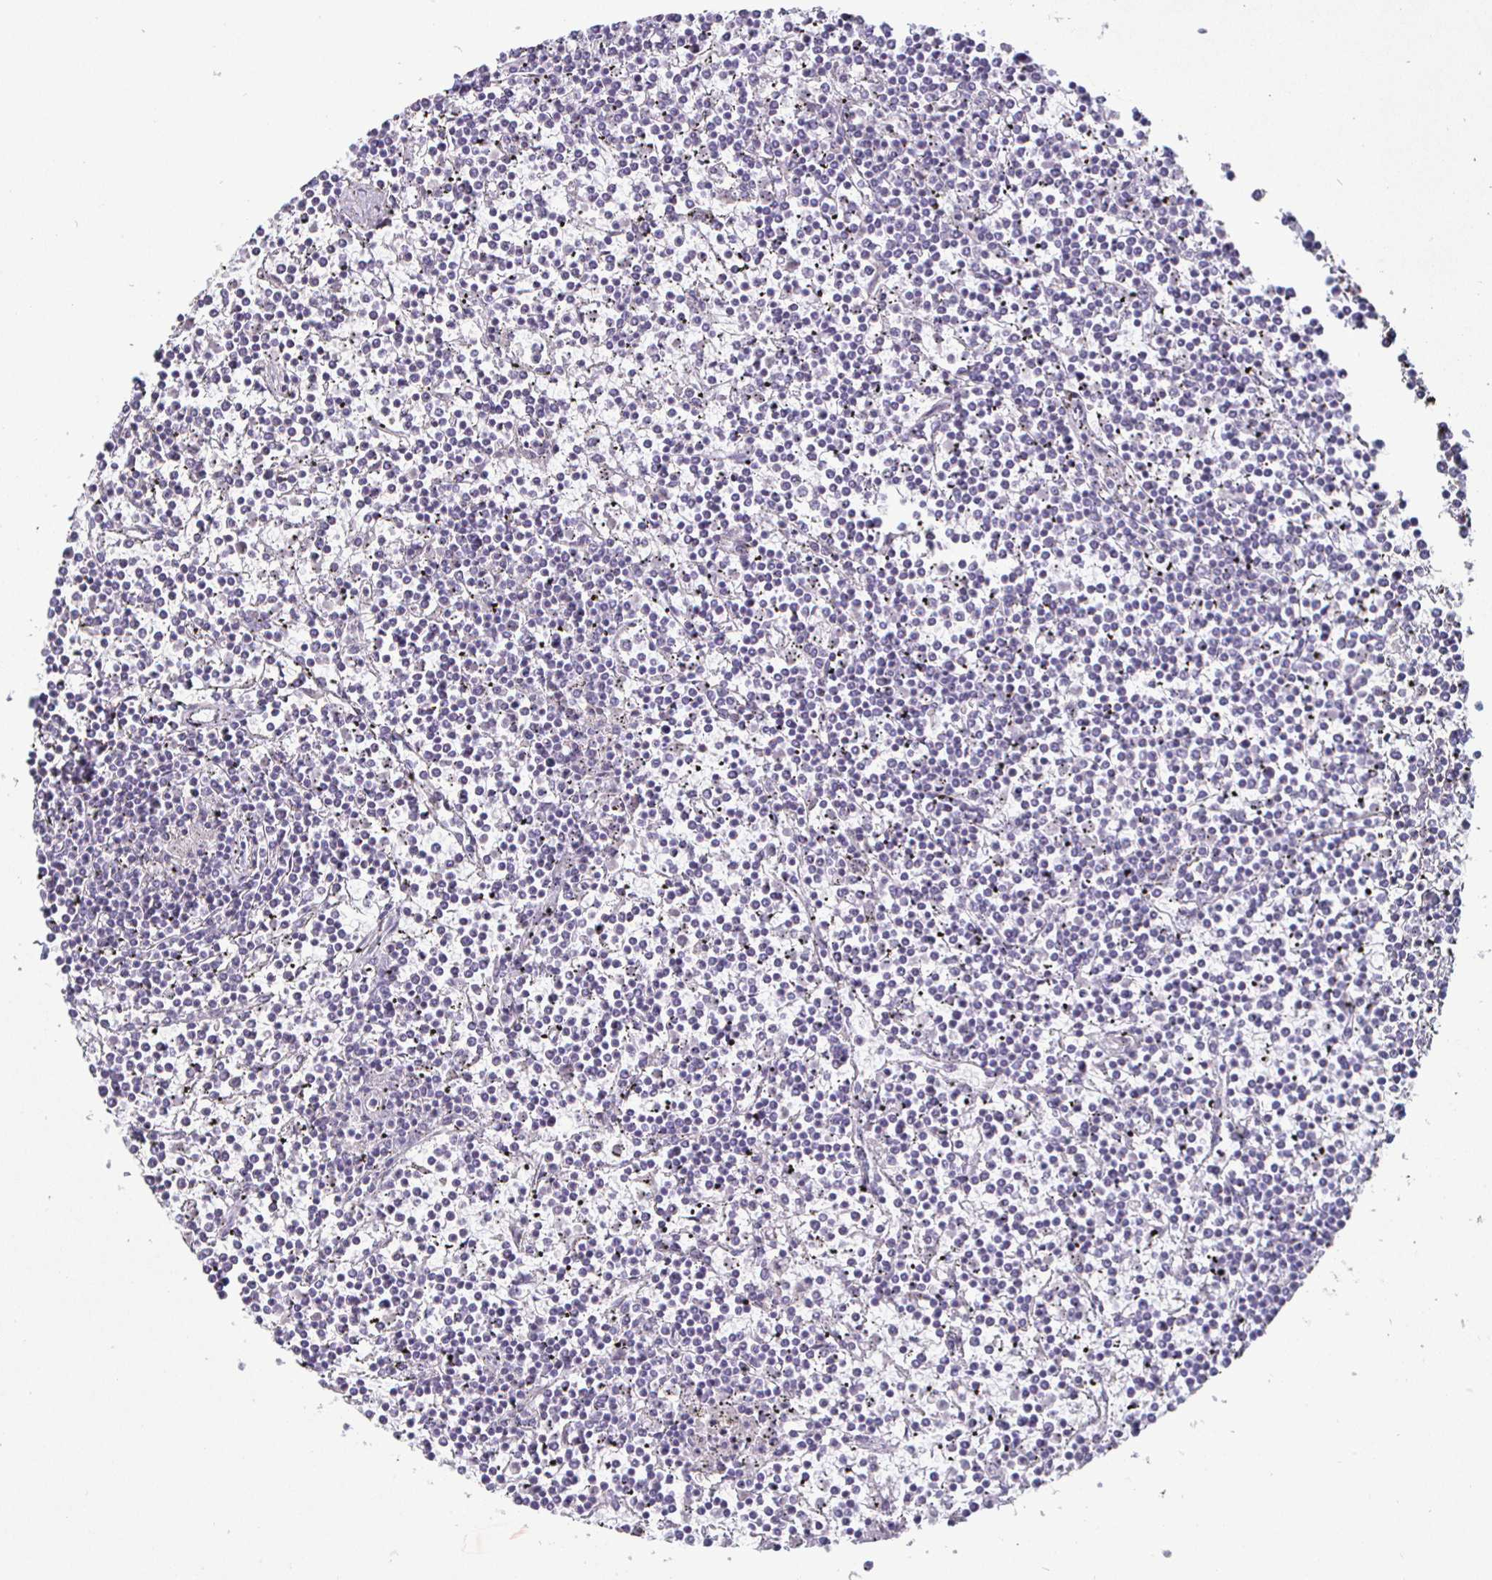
{"staining": {"intensity": "negative", "quantity": "none", "location": "none"}, "tissue": "lymphoma", "cell_type": "Tumor cells", "image_type": "cancer", "snomed": [{"axis": "morphology", "description": "Malignant lymphoma, non-Hodgkin's type, Low grade"}, {"axis": "topography", "description": "Spleen"}], "caption": "There is no significant expression in tumor cells of lymphoma.", "gene": "ENPP1", "patient": {"sex": "female", "age": 19}}